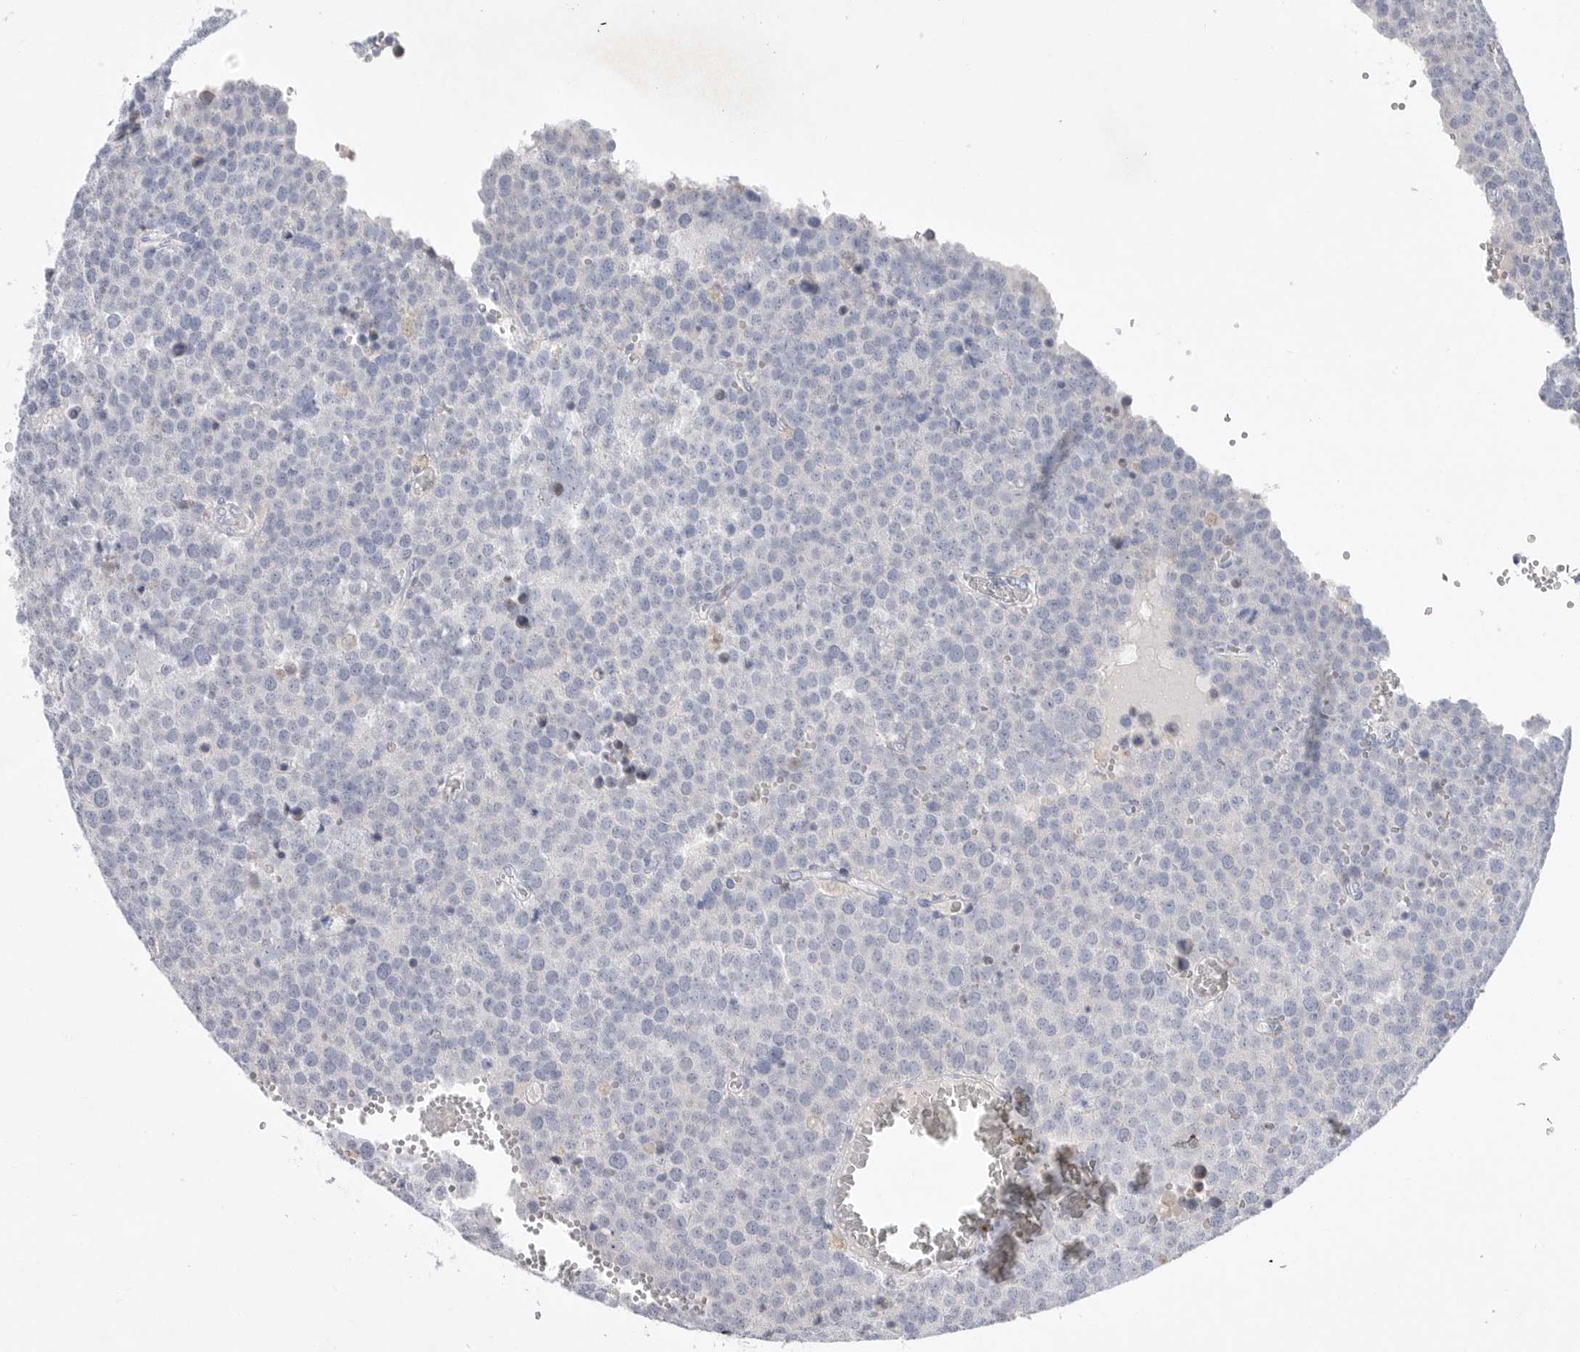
{"staining": {"intensity": "negative", "quantity": "none", "location": "none"}, "tissue": "testis cancer", "cell_type": "Tumor cells", "image_type": "cancer", "snomed": [{"axis": "morphology", "description": "Seminoma, NOS"}, {"axis": "topography", "description": "Testis"}], "caption": "Immunohistochemistry of testis seminoma shows no expression in tumor cells.", "gene": "CAMK2B", "patient": {"sex": "male", "age": 71}}